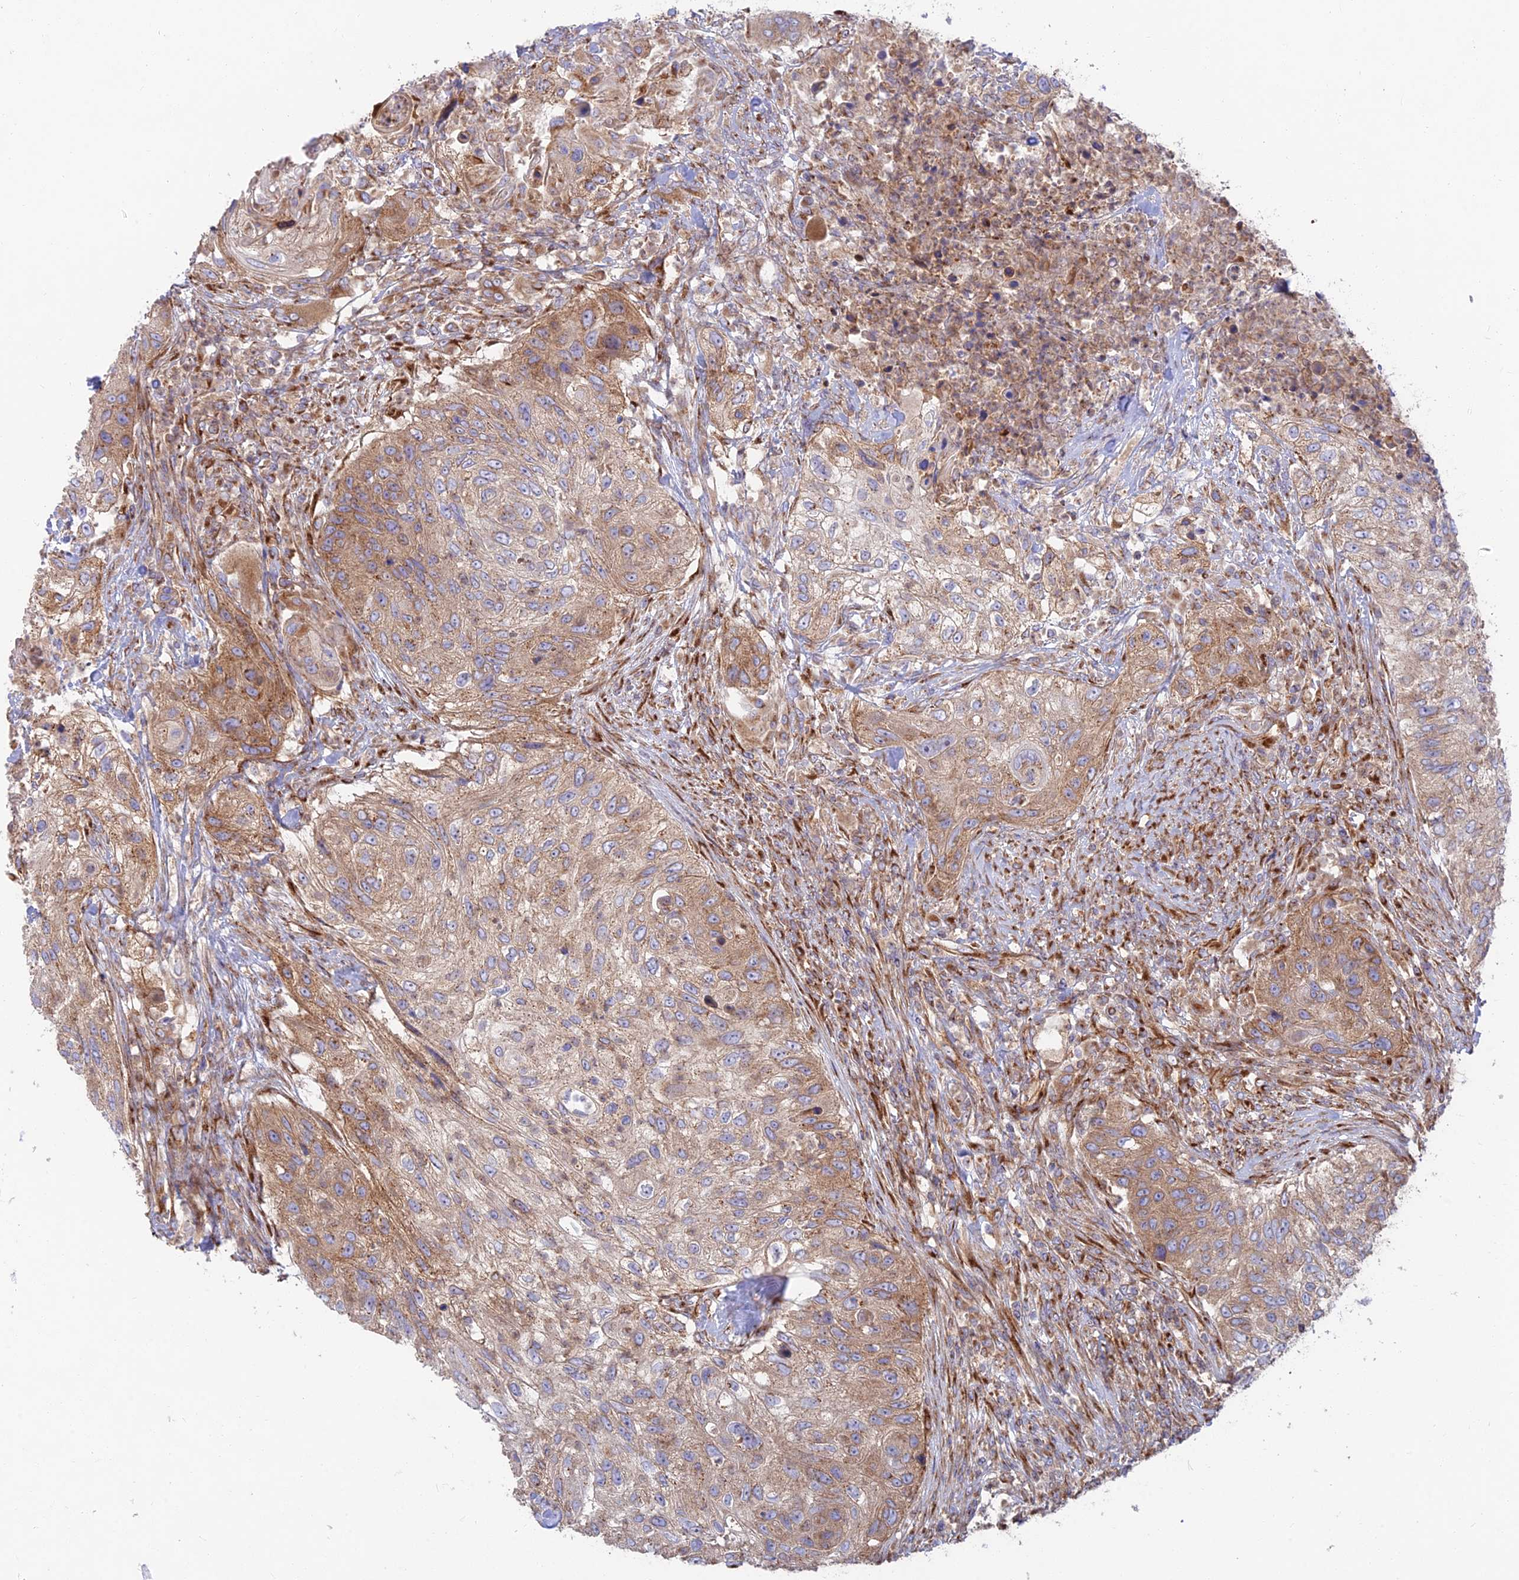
{"staining": {"intensity": "moderate", "quantity": ">75%", "location": "cytoplasmic/membranous"}, "tissue": "urothelial cancer", "cell_type": "Tumor cells", "image_type": "cancer", "snomed": [{"axis": "morphology", "description": "Urothelial carcinoma, High grade"}, {"axis": "topography", "description": "Urinary bladder"}], "caption": "IHC of human urothelial cancer exhibits medium levels of moderate cytoplasmic/membranous positivity in approximately >75% of tumor cells. (Stains: DAB in brown, nuclei in blue, Microscopy: brightfield microscopy at high magnification).", "gene": "GOLGA3", "patient": {"sex": "female", "age": 60}}